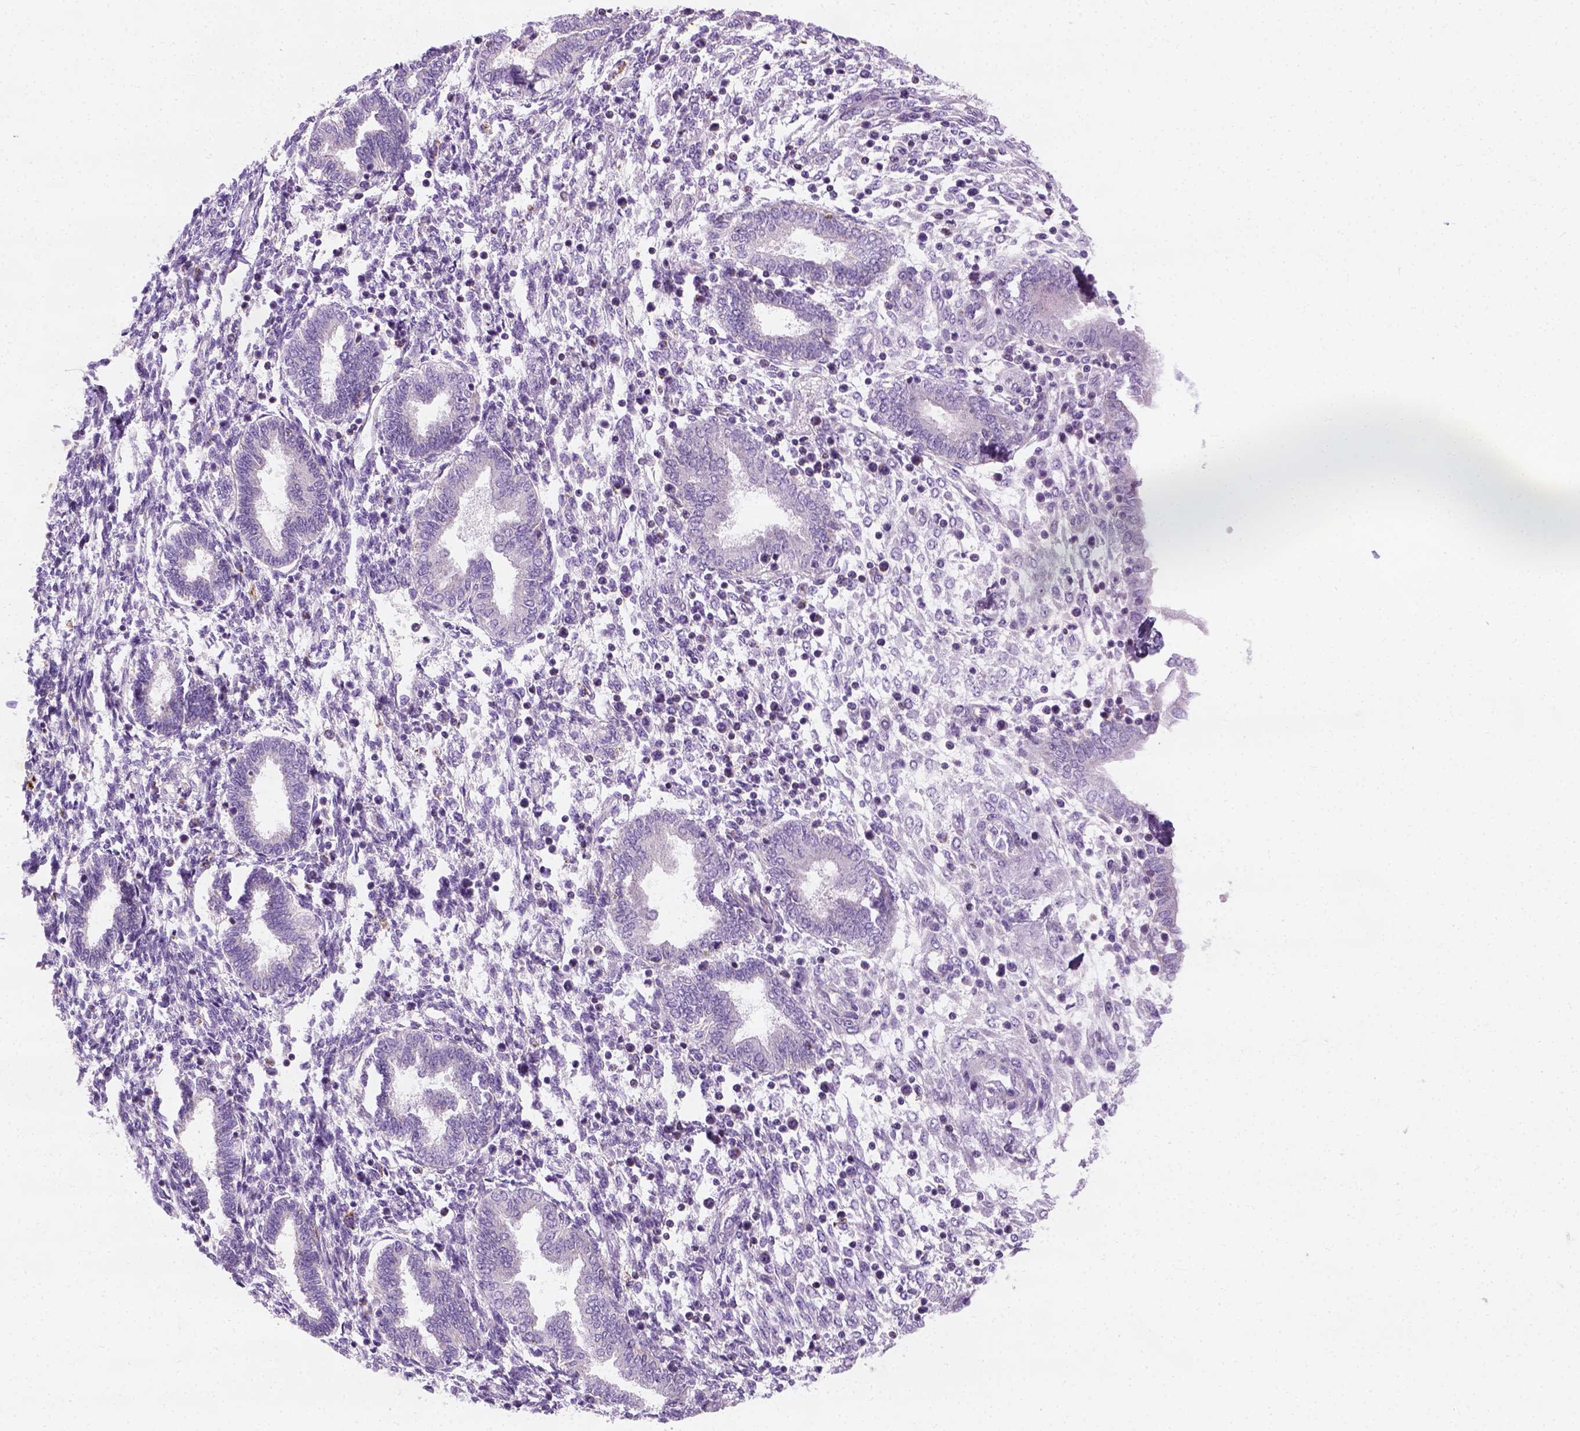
{"staining": {"intensity": "negative", "quantity": "none", "location": "none"}, "tissue": "endometrium", "cell_type": "Cells in endometrial stroma", "image_type": "normal", "snomed": [{"axis": "morphology", "description": "Normal tissue, NOS"}, {"axis": "topography", "description": "Endometrium"}], "caption": "Immunohistochemistry image of benign endometrium: human endometrium stained with DAB displays no significant protein expression in cells in endometrial stroma.", "gene": "CHODL", "patient": {"sex": "female", "age": 42}}